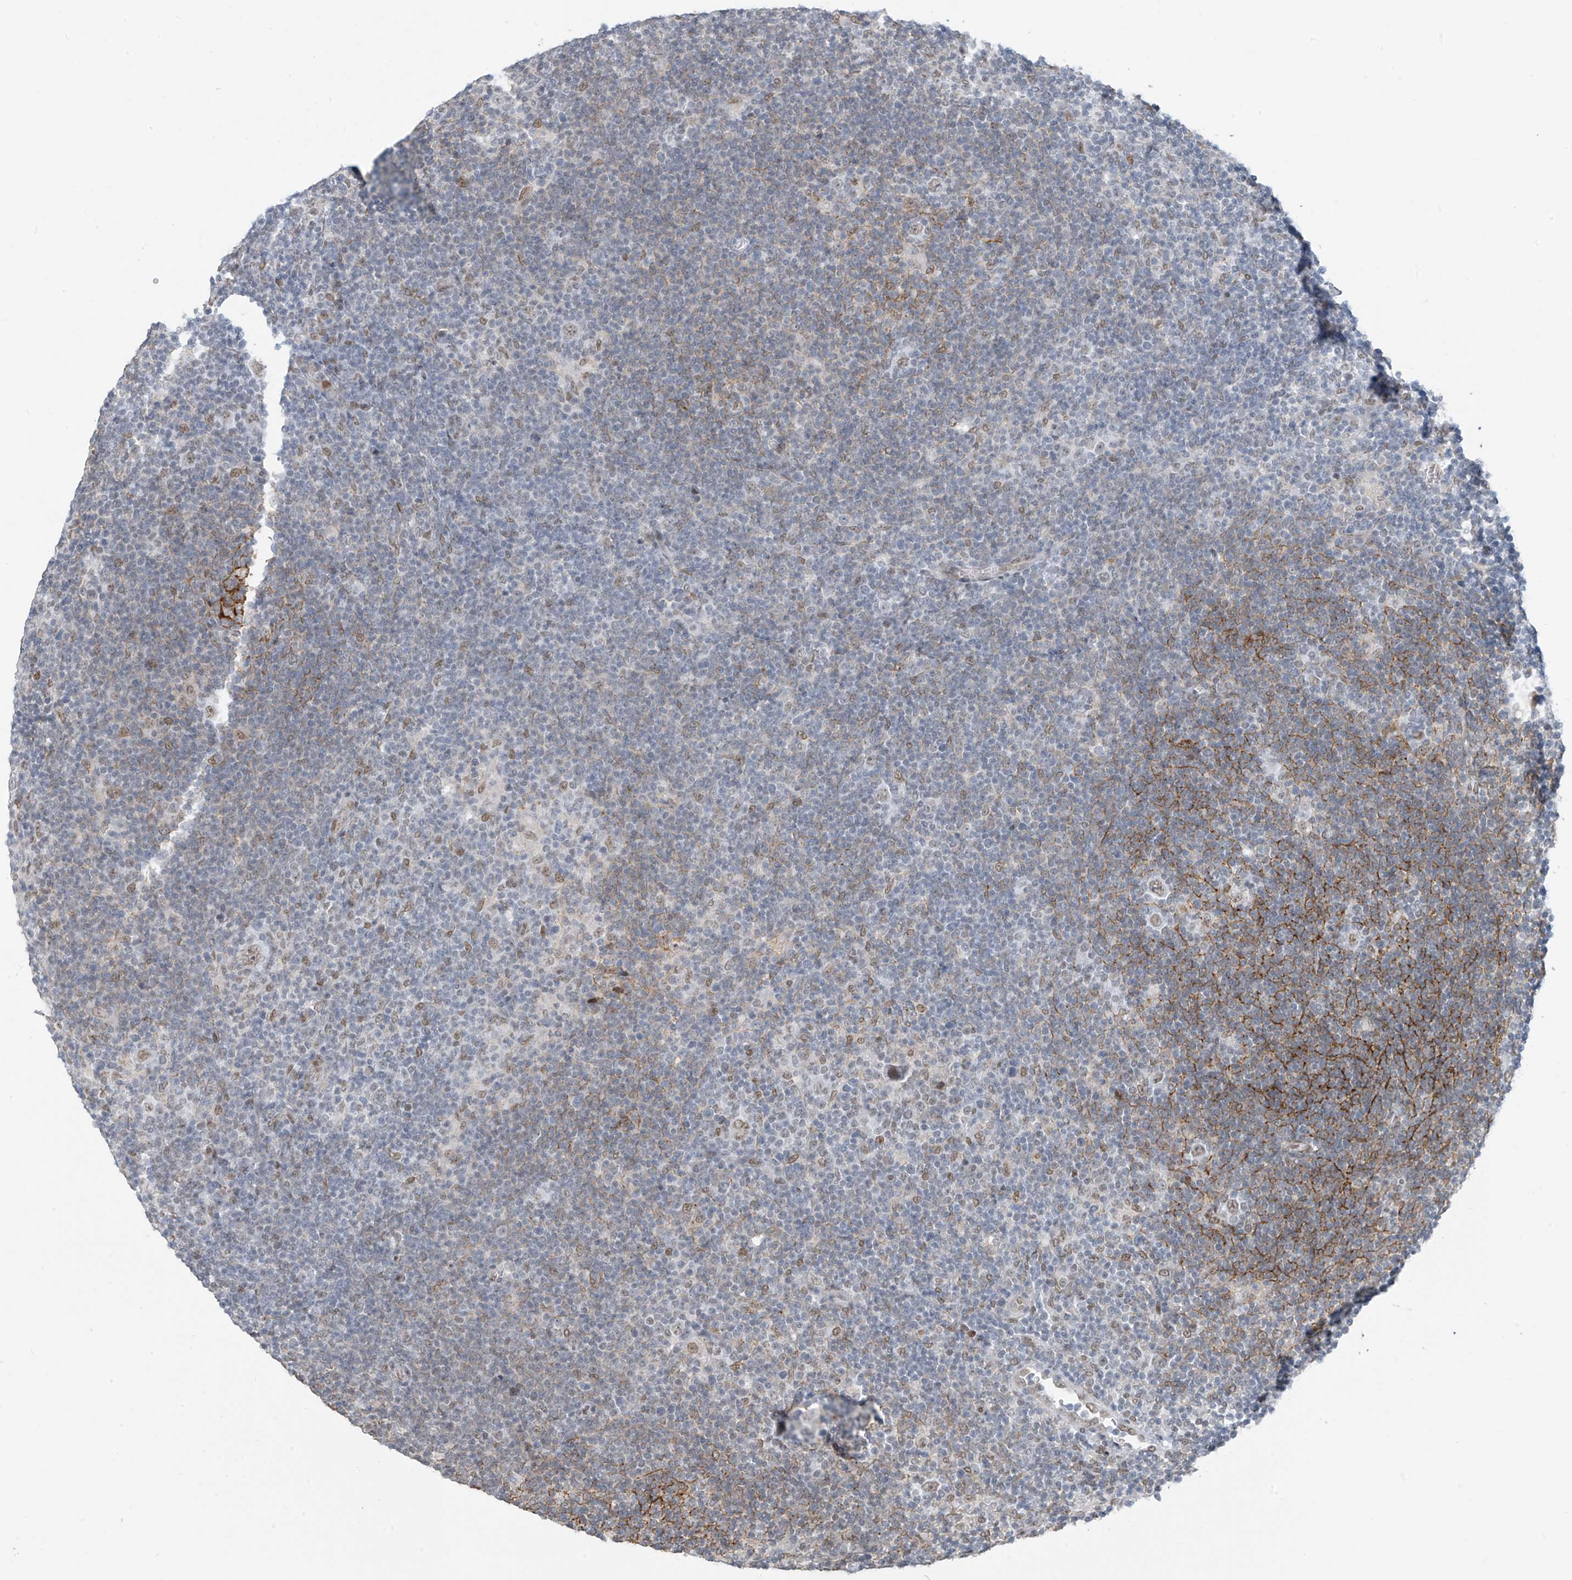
{"staining": {"intensity": "moderate", "quantity": ">75%", "location": "nuclear"}, "tissue": "lymphoma", "cell_type": "Tumor cells", "image_type": "cancer", "snomed": [{"axis": "morphology", "description": "Hodgkin's disease, NOS"}, {"axis": "topography", "description": "Lymph node"}], "caption": "Hodgkin's disease stained with IHC exhibits moderate nuclear expression in approximately >75% of tumor cells.", "gene": "MCM9", "patient": {"sex": "female", "age": 57}}